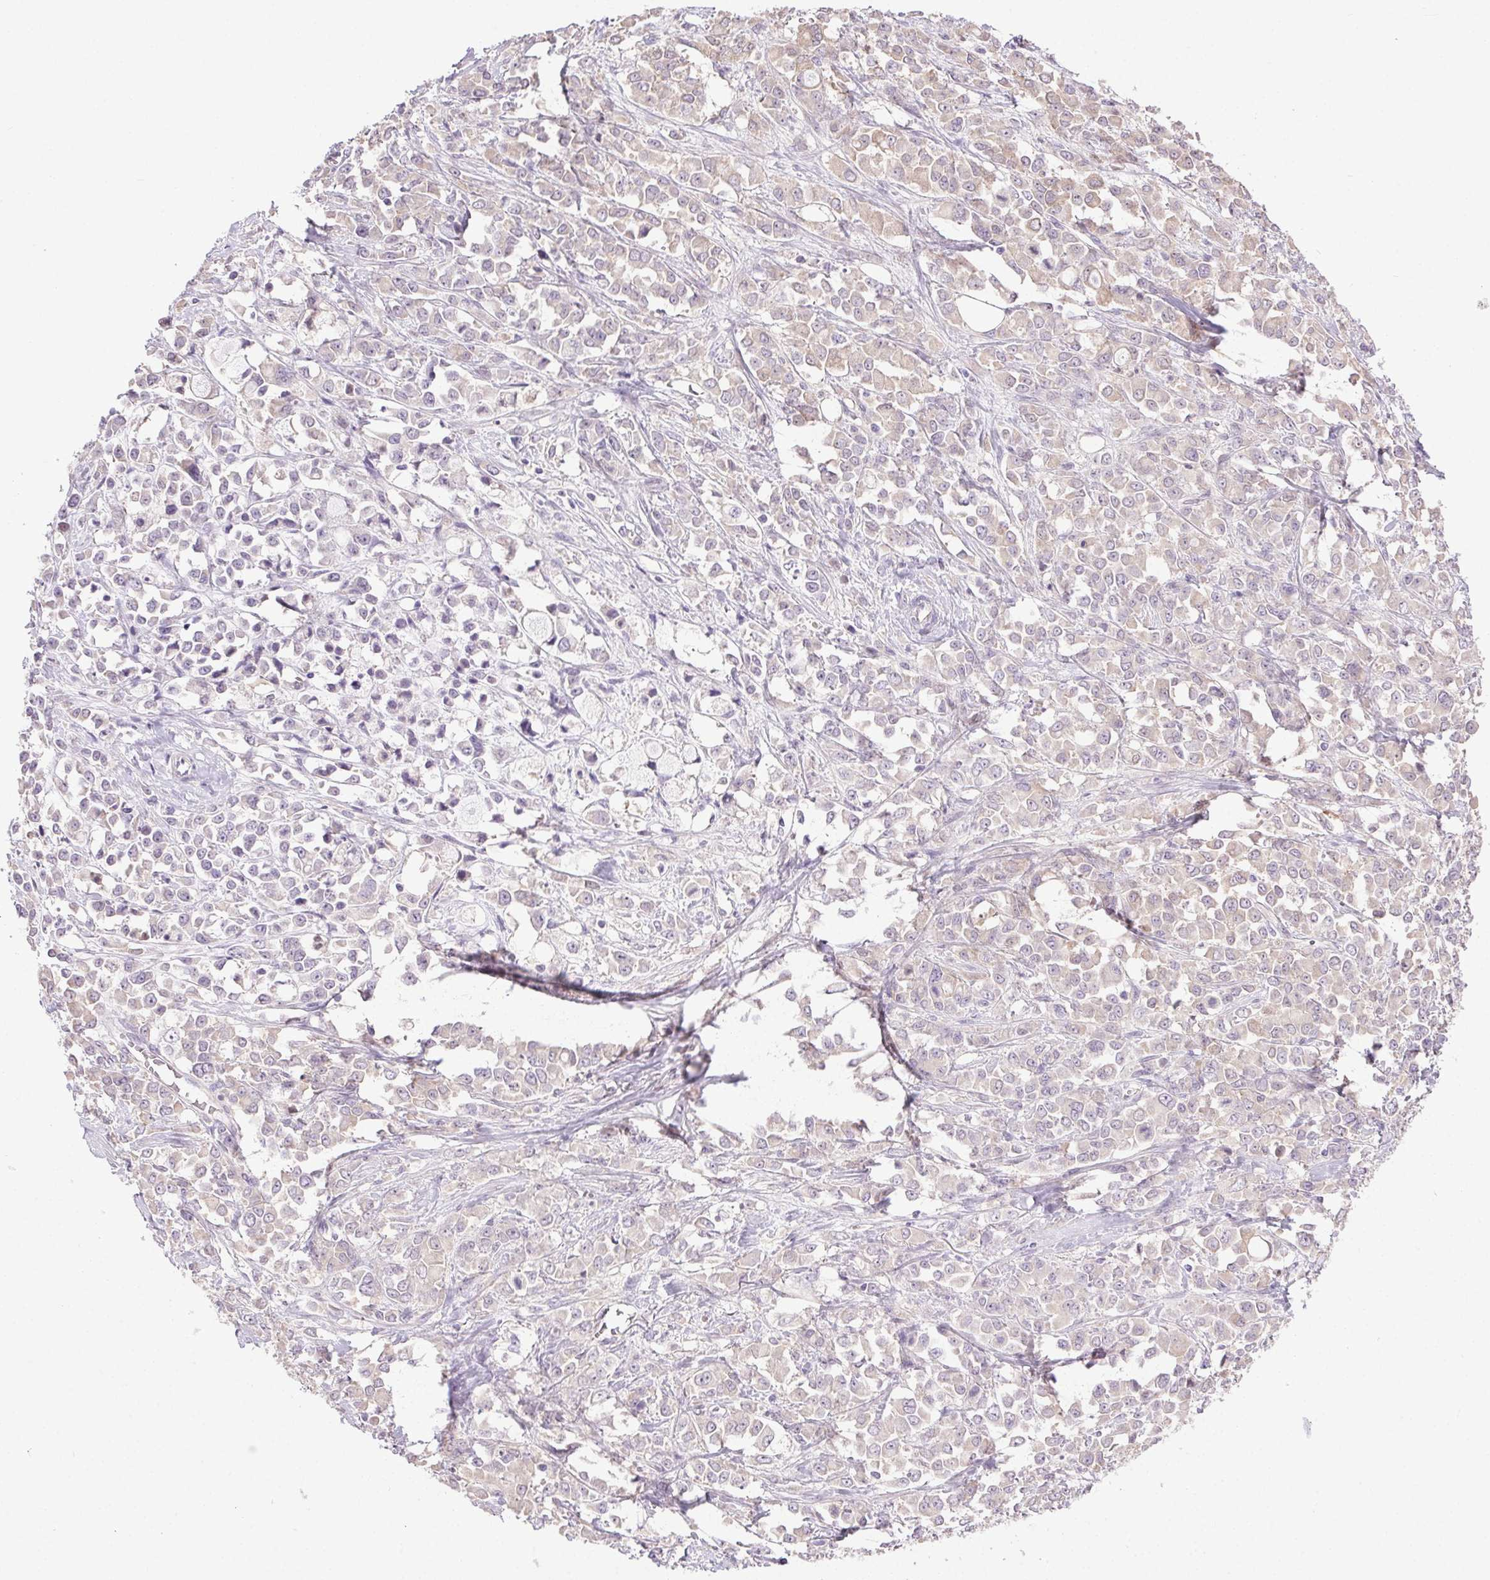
{"staining": {"intensity": "negative", "quantity": "none", "location": "none"}, "tissue": "stomach cancer", "cell_type": "Tumor cells", "image_type": "cancer", "snomed": [{"axis": "morphology", "description": "Adenocarcinoma, NOS"}, {"axis": "topography", "description": "Stomach"}], "caption": "Tumor cells show no significant staining in adenocarcinoma (stomach).", "gene": "SYT11", "patient": {"sex": "female", "age": 76}}